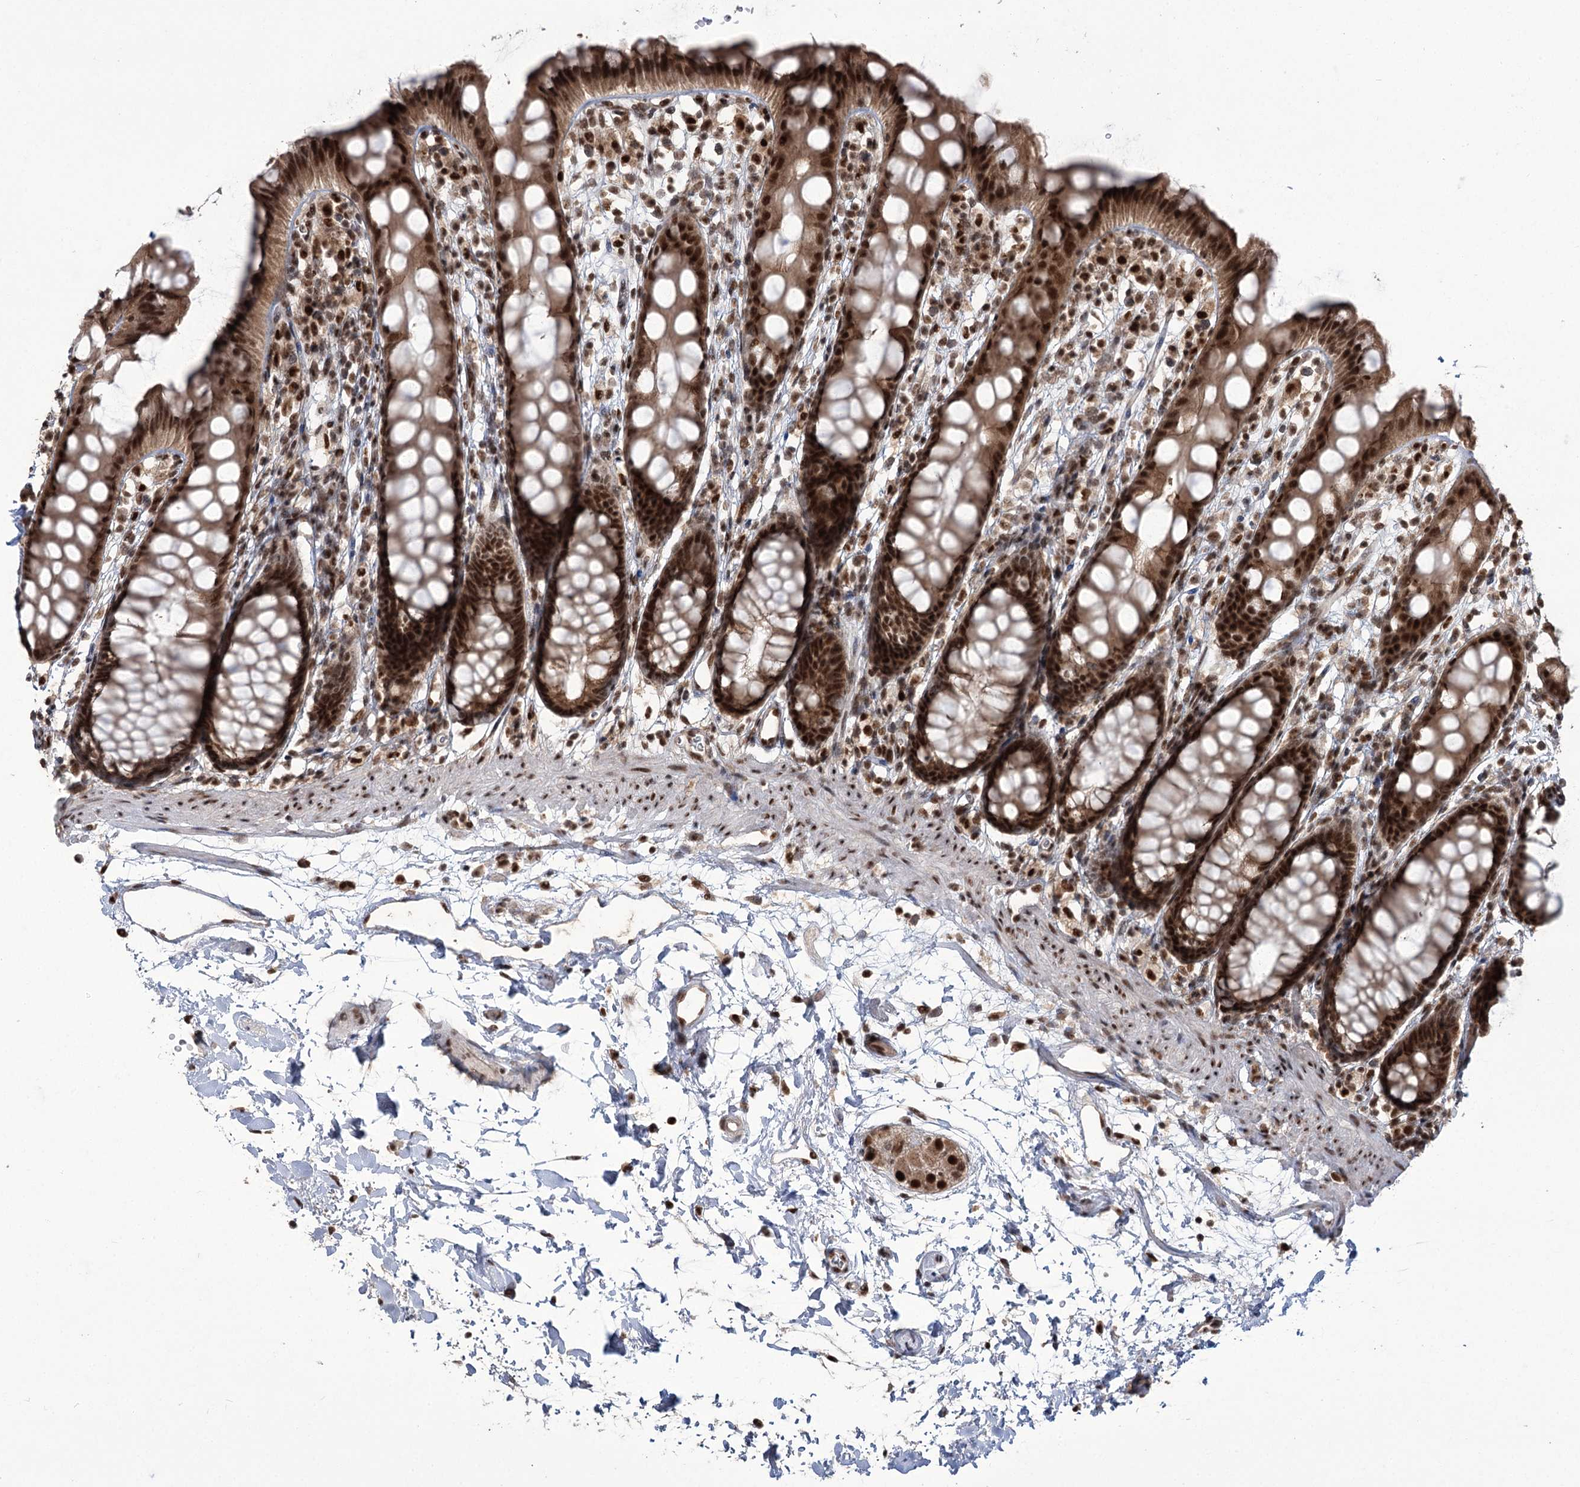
{"staining": {"intensity": "strong", "quantity": ">75%", "location": "cytoplasmic/membranous,nuclear"}, "tissue": "rectum", "cell_type": "Glandular cells", "image_type": "normal", "snomed": [{"axis": "morphology", "description": "Normal tissue, NOS"}, {"axis": "topography", "description": "Rectum"}], "caption": "Rectum was stained to show a protein in brown. There is high levels of strong cytoplasmic/membranous,nuclear positivity in about >75% of glandular cells. (DAB = brown stain, brightfield microscopy at high magnification).", "gene": "ERCC3", "patient": {"sex": "female", "age": 65}}